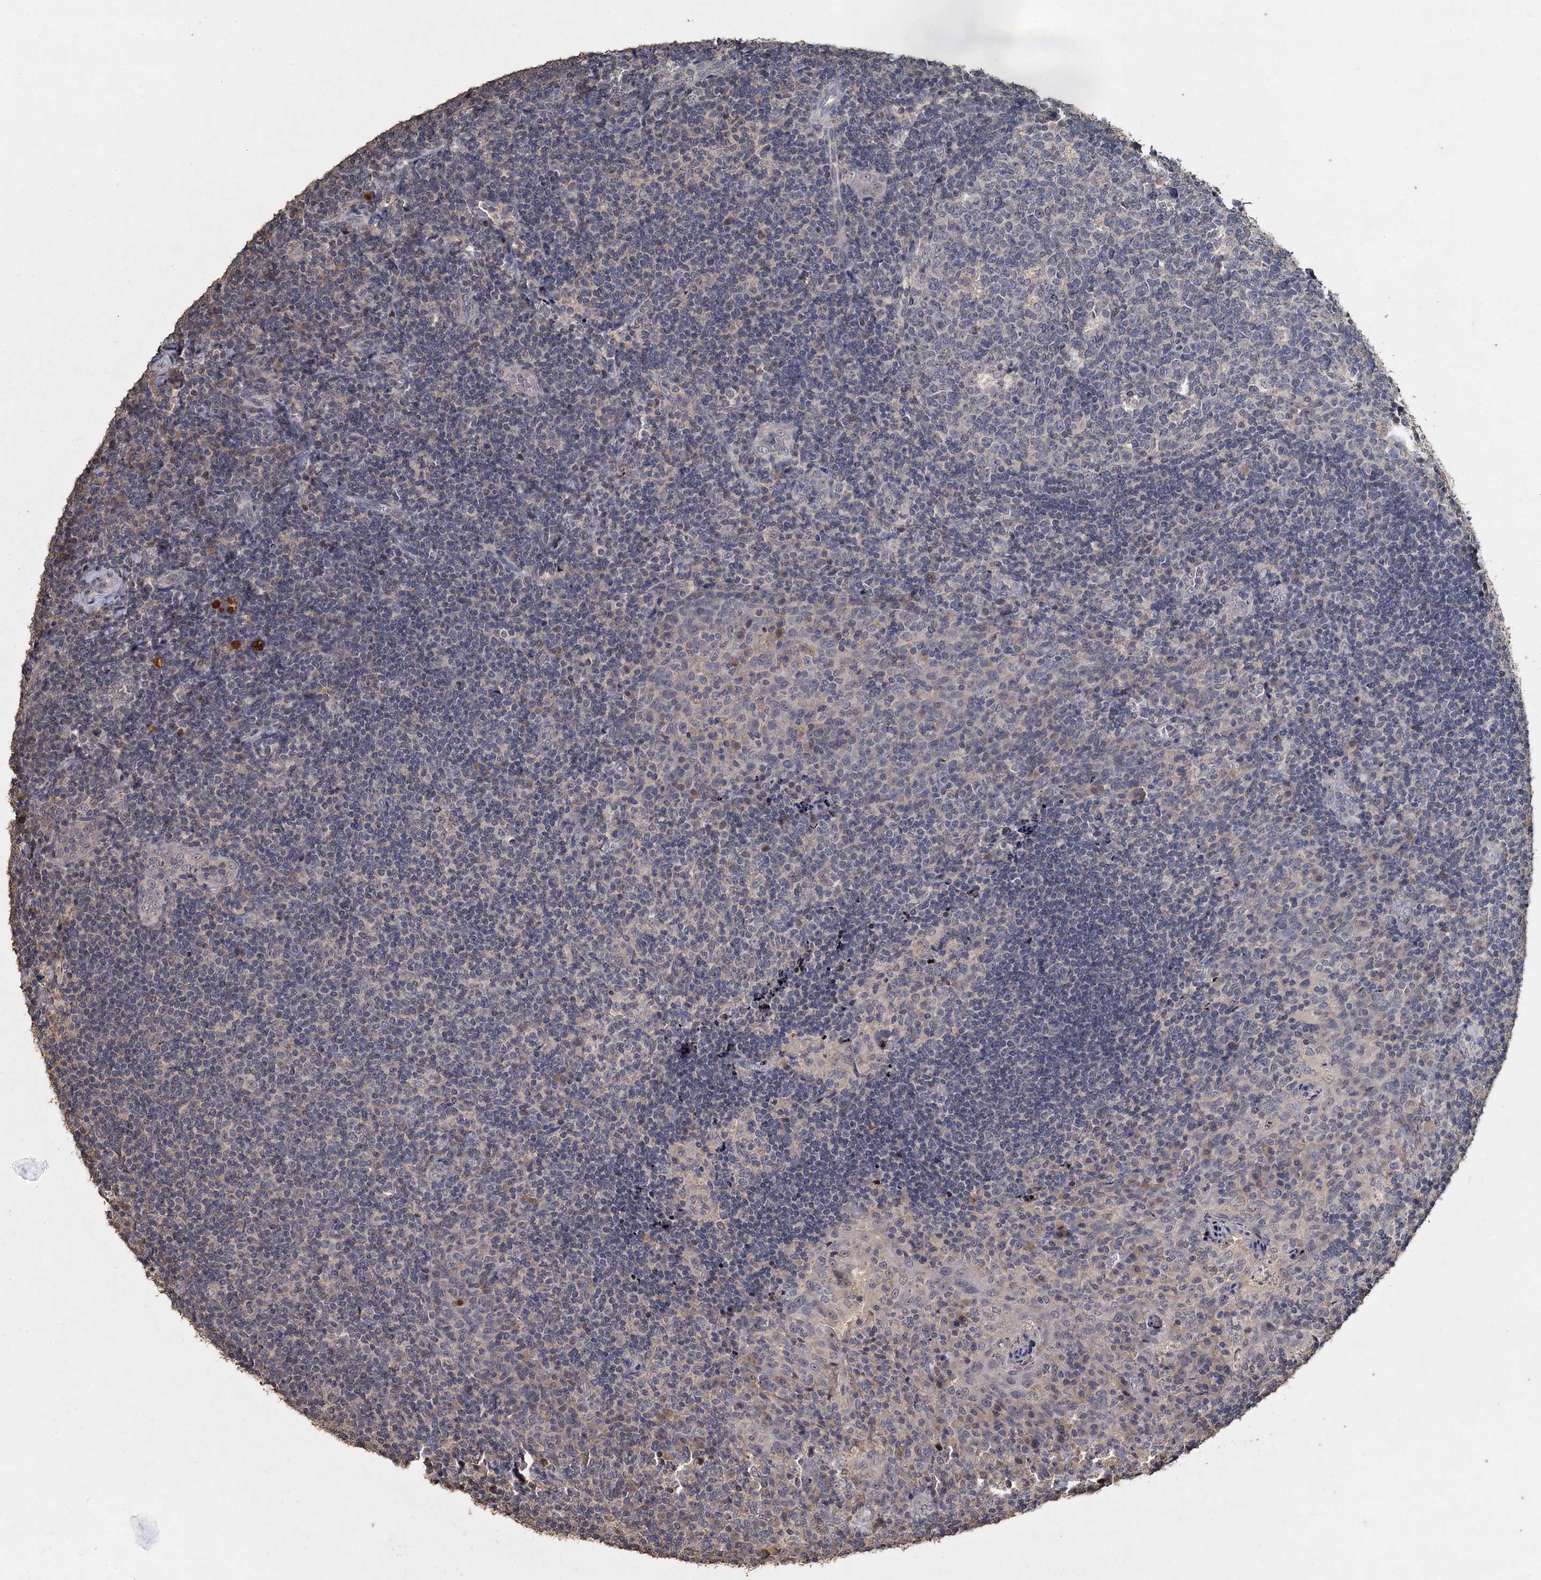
{"staining": {"intensity": "negative", "quantity": "none", "location": "none"}, "tissue": "tonsil", "cell_type": "Germinal center cells", "image_type": "normal", "snomed": [{"axis": "morphology", "description": "Normal tissue, NOS"}, {"axis": "topography", "description": "Tonsil"}], "caption": "Immunohistochemical staining of normal tonsil shows no significant staining in germinal center cells. (Immunohistochemistry (ihc), brightfield microscopy, high magnification).", "gene": "CCDC61", "patient": {"sex": "male", "age": 17}}